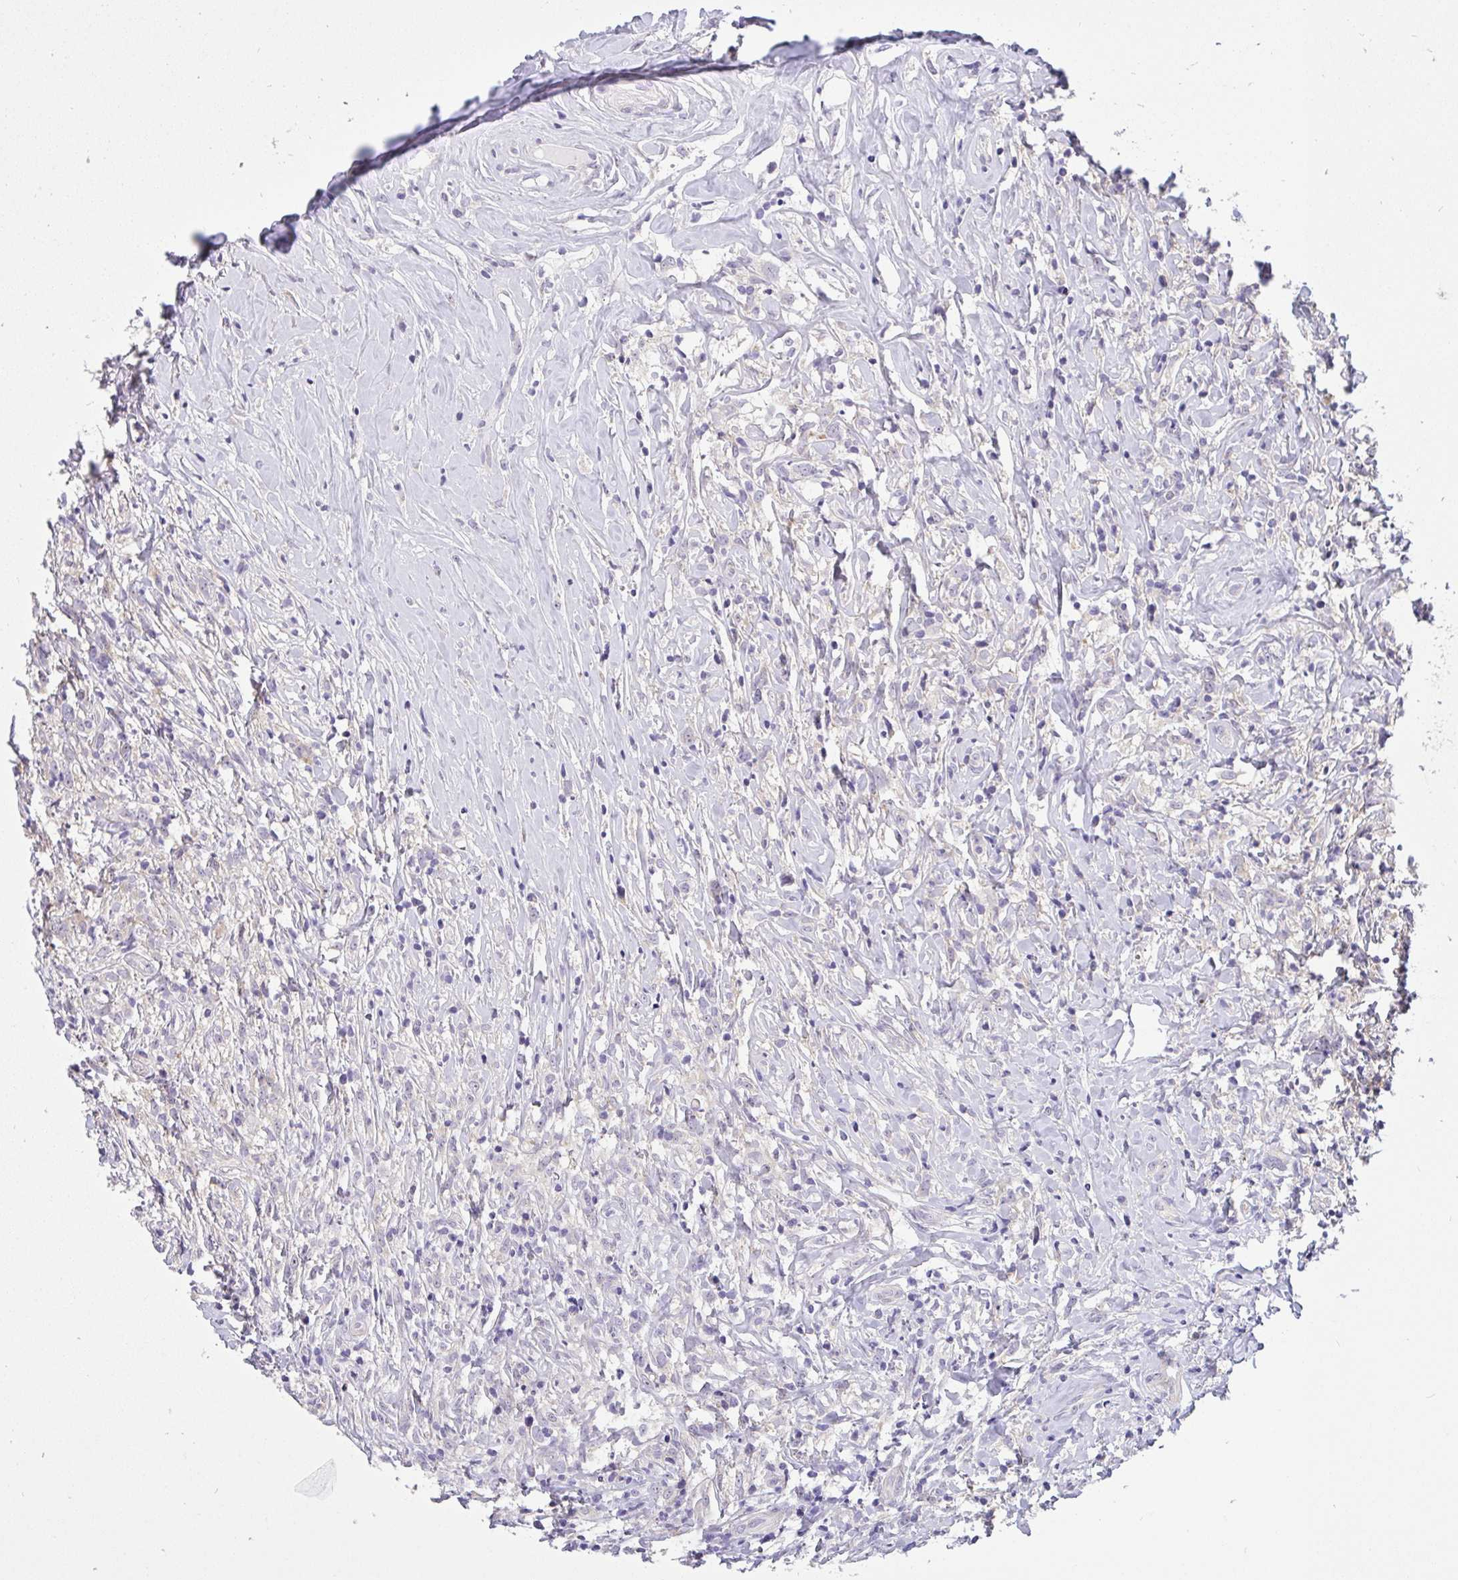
{"staining": {"intensity": "negative", "quantity": "none", "location": "none"}, "tissue": "lymphoma", "cell_type": "Tumor cells", "image_type": "cancer", "snomed": [{"axis": "morphology", "description": "Hodgkin's disease, NOS"}, {"axis": "topography", "description": "No Tissue"}], "caption": "The immunohistochemistry image has no significant staining in tumor cells of lymphoma tissue. (Stains: DAB (3,3'-diaminobenzidine) IHC with hematoxylin counter stain, Microscopy: brightfield microscopy at high magnification).", "gene": "VGLL3", "patient": {"sex": "female", "age": 21}}